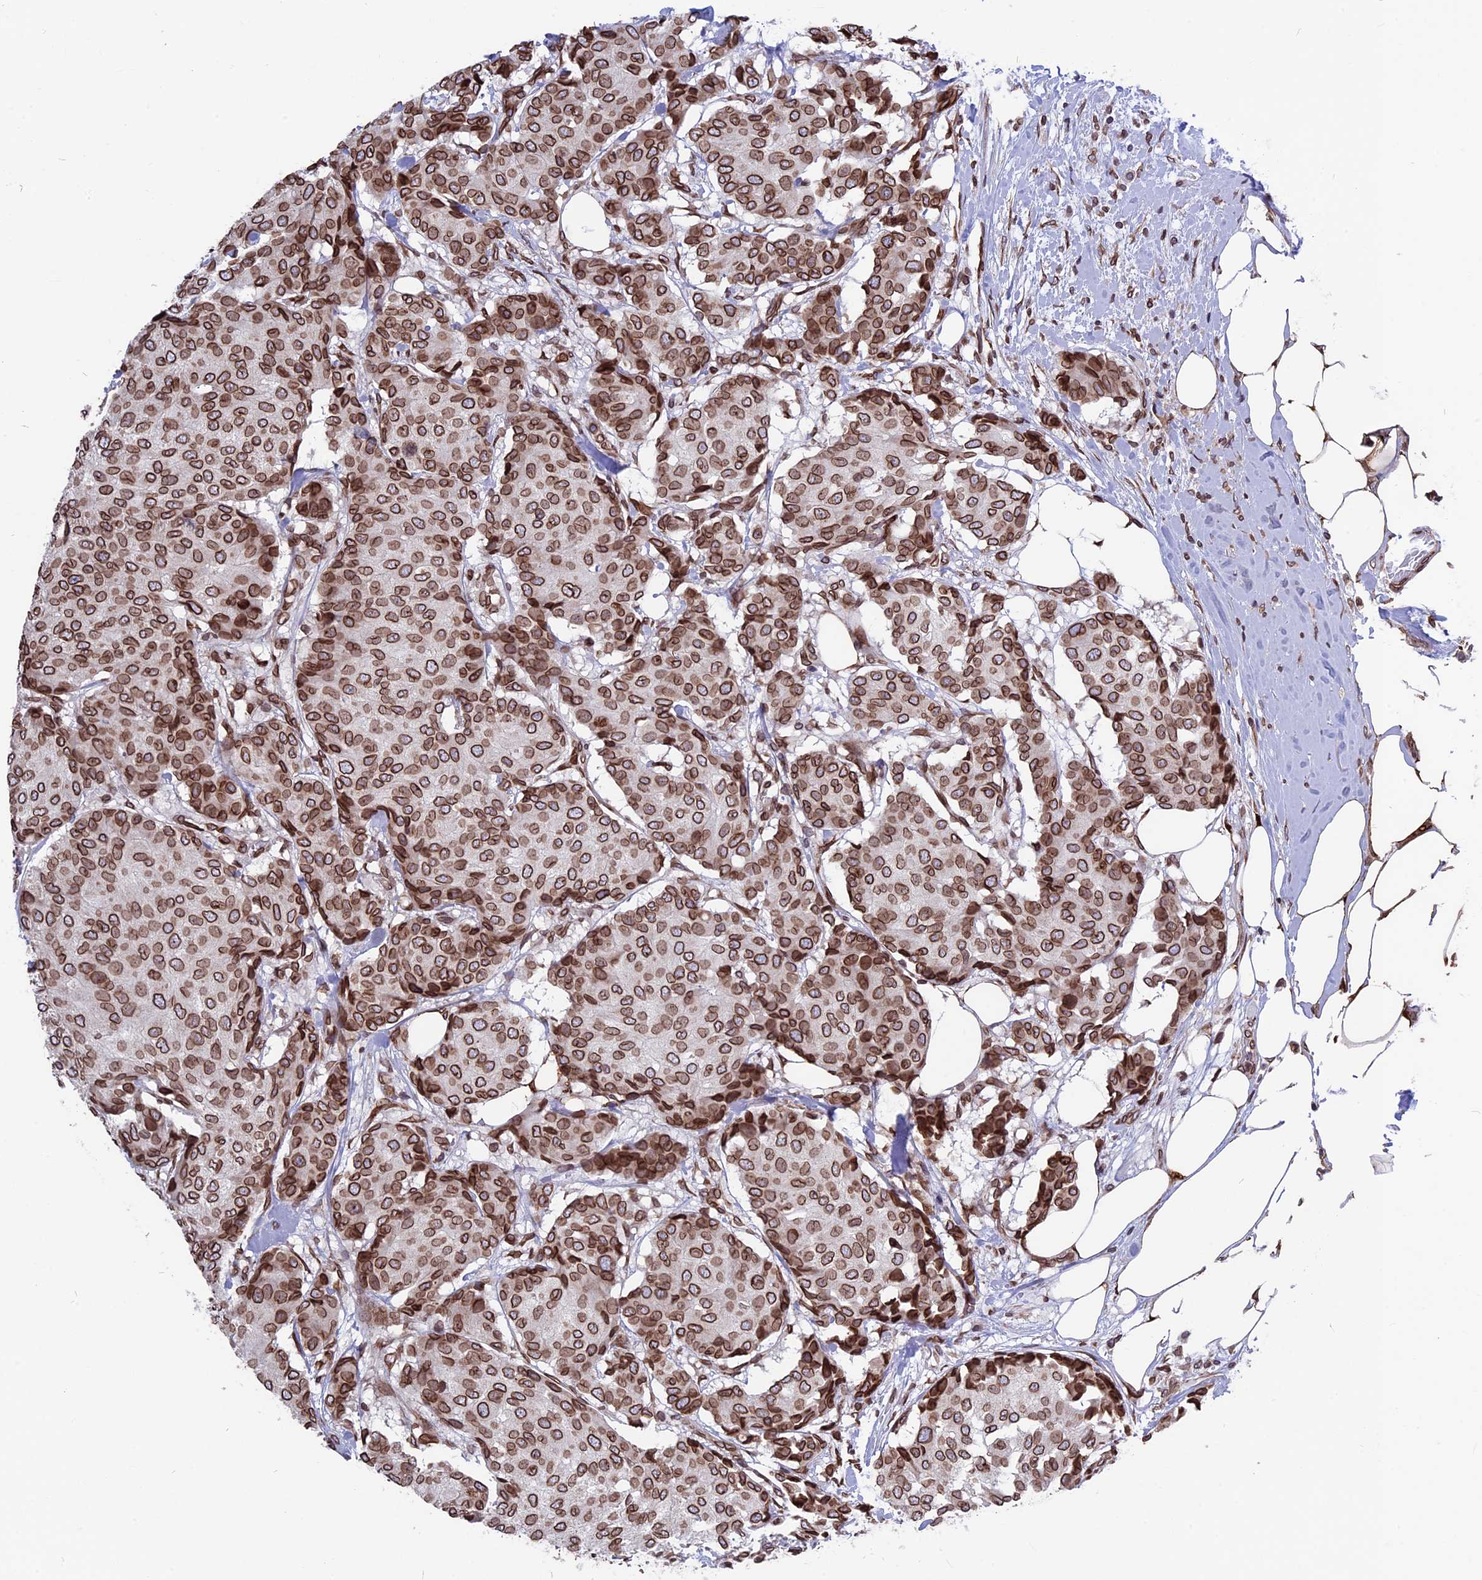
{"staining": {"intensity": "strong", "quantity": ">75%", "location": "cytoplasmic/membranous,nuclear"}, "tissue": "breast cancer", "cell_type": "Tumor cells", "image_type": "cancer", "snomed": [{"axis": "morphology", "description": "Duct carcinoma"}, {"axis": "topography", "description": "Breast"}], "caption": "The photomicrograph shows a brown stain indicating the presence of a protein in the cytoplasmic/membranous and nuclear of tumor cells in infiltrating ductal carcinoma (breast). The staining is performed using DAB brown chromogen to label protein expression. The nuclei are counter-stained blue using hematoxylin.", "gene": "PTCHD4", "patient": {"sex": "female", "age": 75}}